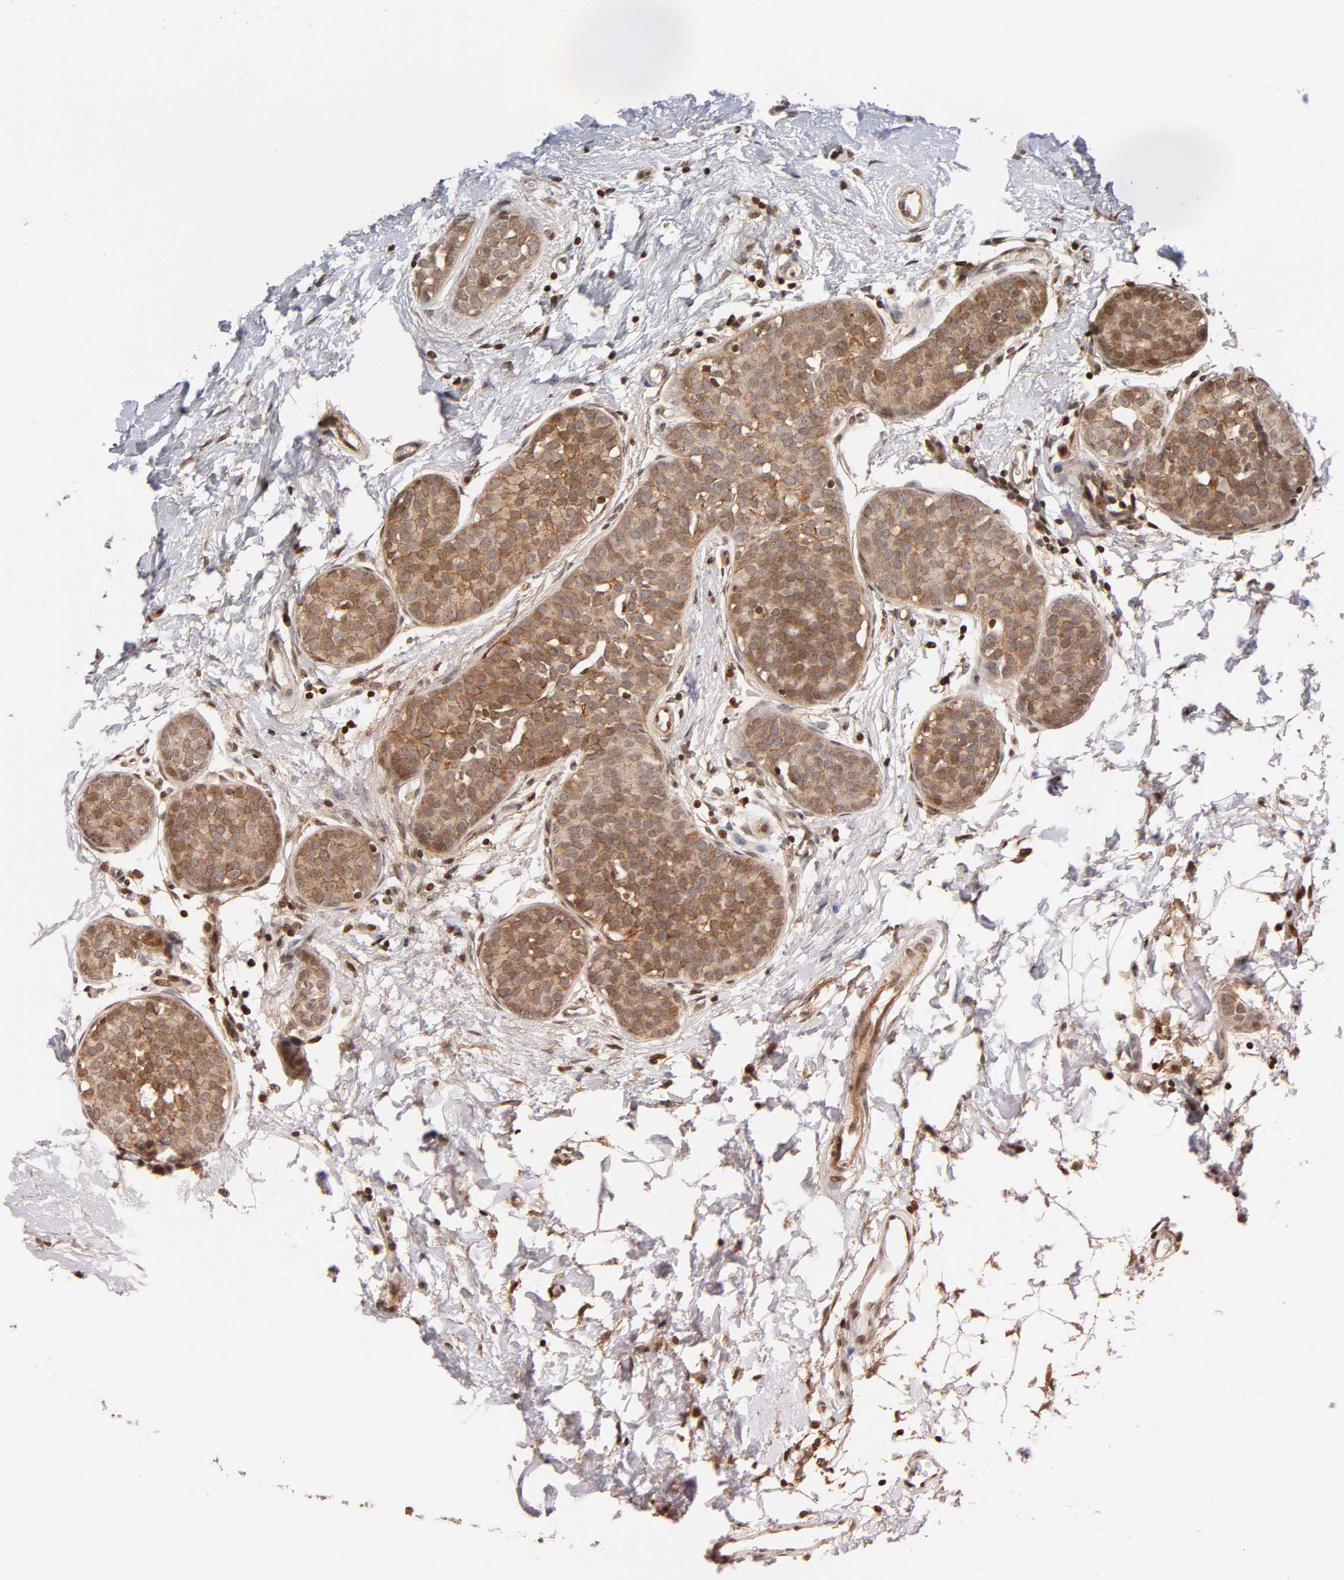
{"staining": {"intensity": "moderate", "quantity": ">75%", "location": "cytoplasmic/membranous"}, "tissue": "breast cancer", "cell_type": "Tumor cells", "image_type": "cancer", "snomed": [{"axis": "morphology", "description": "Lobular carcinoma, in situ"}, {"axis": "morphology", "description": "Lobular carcinoma"}, {"axis": "topography", "description": "Breast"}], "caption": "A brown stain highlights moderate cytoplasmic/membranous expression of a protein in breast cancer tumor cells.", "gene": "ITGAV", "patient": {"sex": "female", "age": 41}}